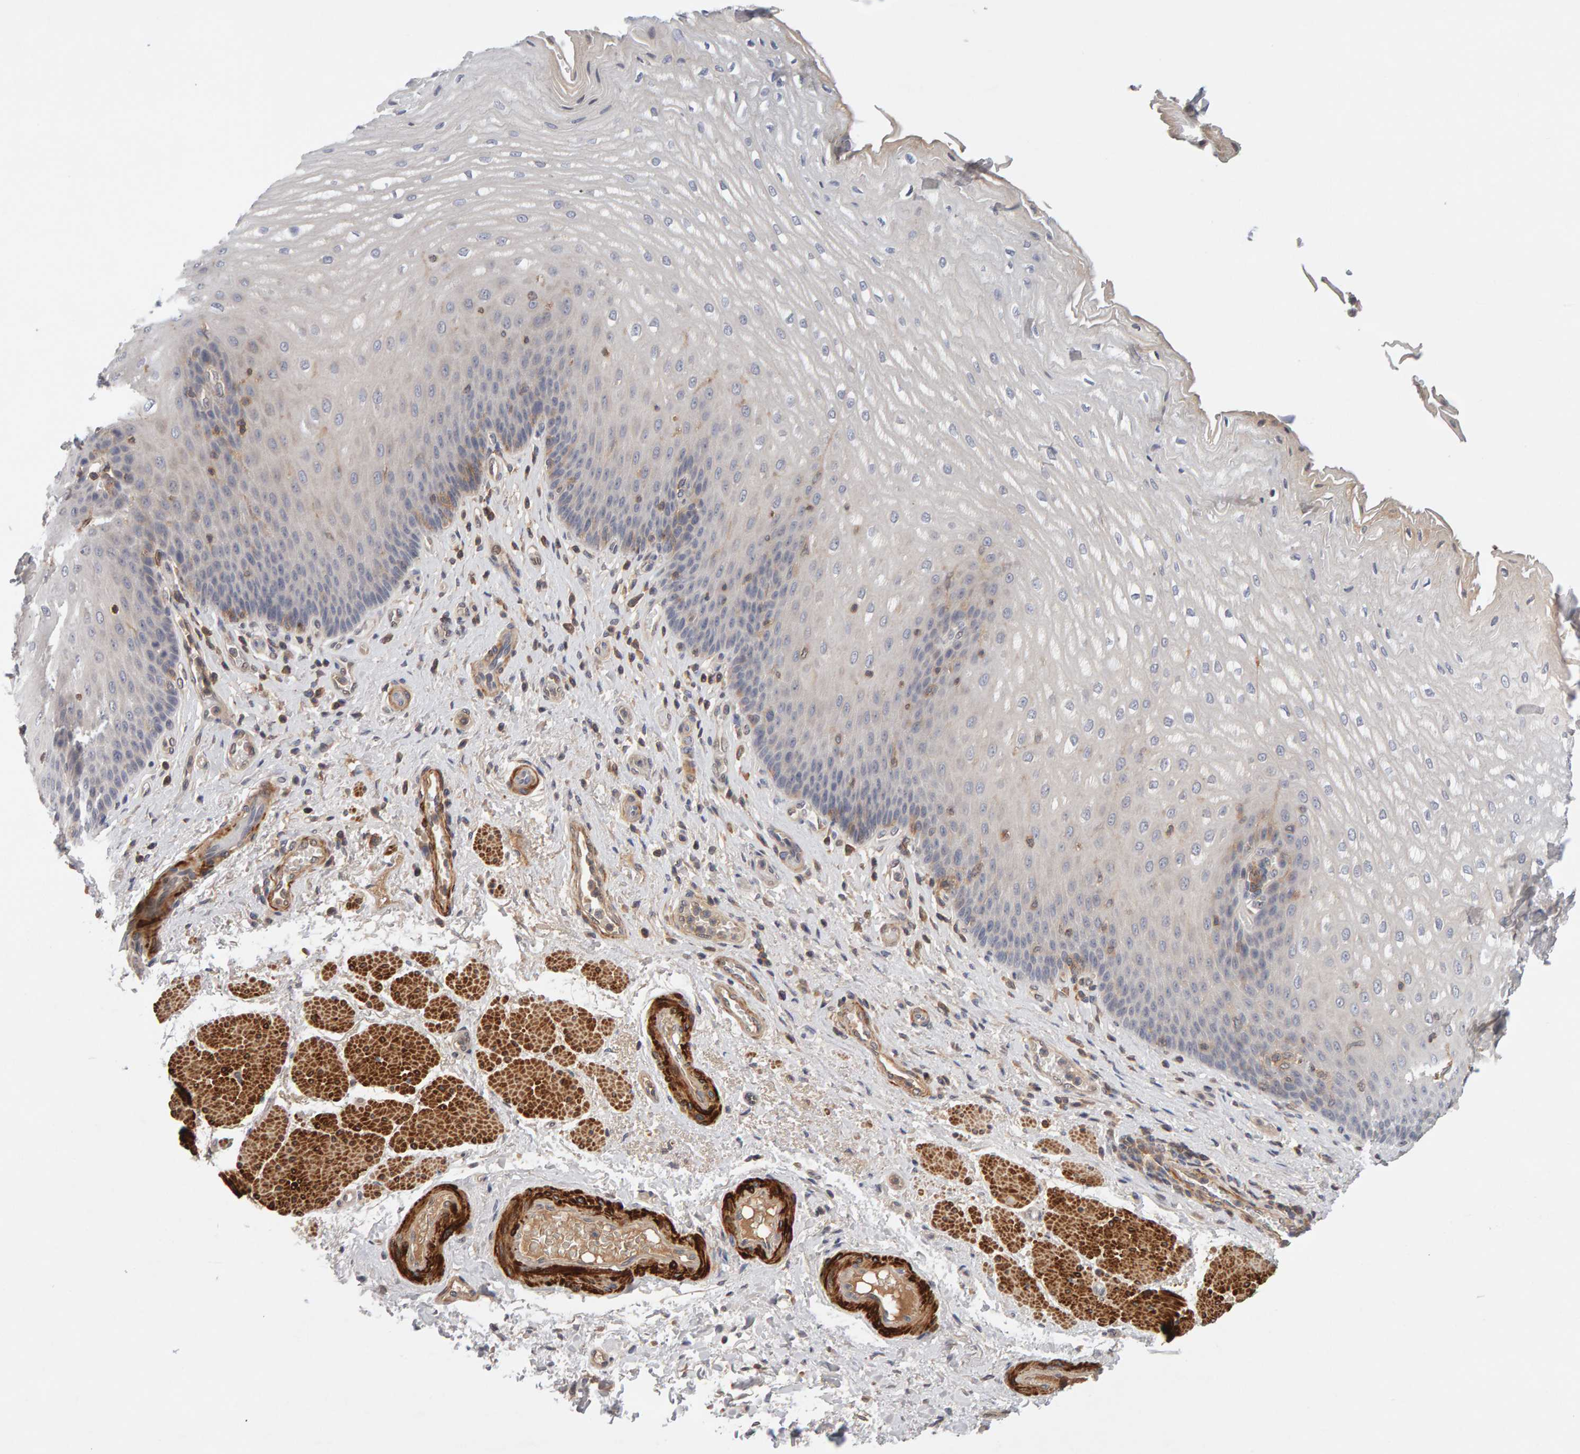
{"staining": {"intensity": "weak", "quantity": "<25%", "location": "cytoplasmic/membranous"}, "tissue": "esophagus", "cell_type": "Squamous epithelial cells", "image_type": "normal", "snomed": [{"axis": "morphology", "description": "Normal tissue, NOS"}, {"axis": "topography", "description": "Esophagus"}], "caption": "A high-resolution image shows IHC staining of benign esophagus, which displays no significant expression in squamous epithelial cells.", "gene": "NUDCD1", "patient": {"sex": "male", "age": 54}}